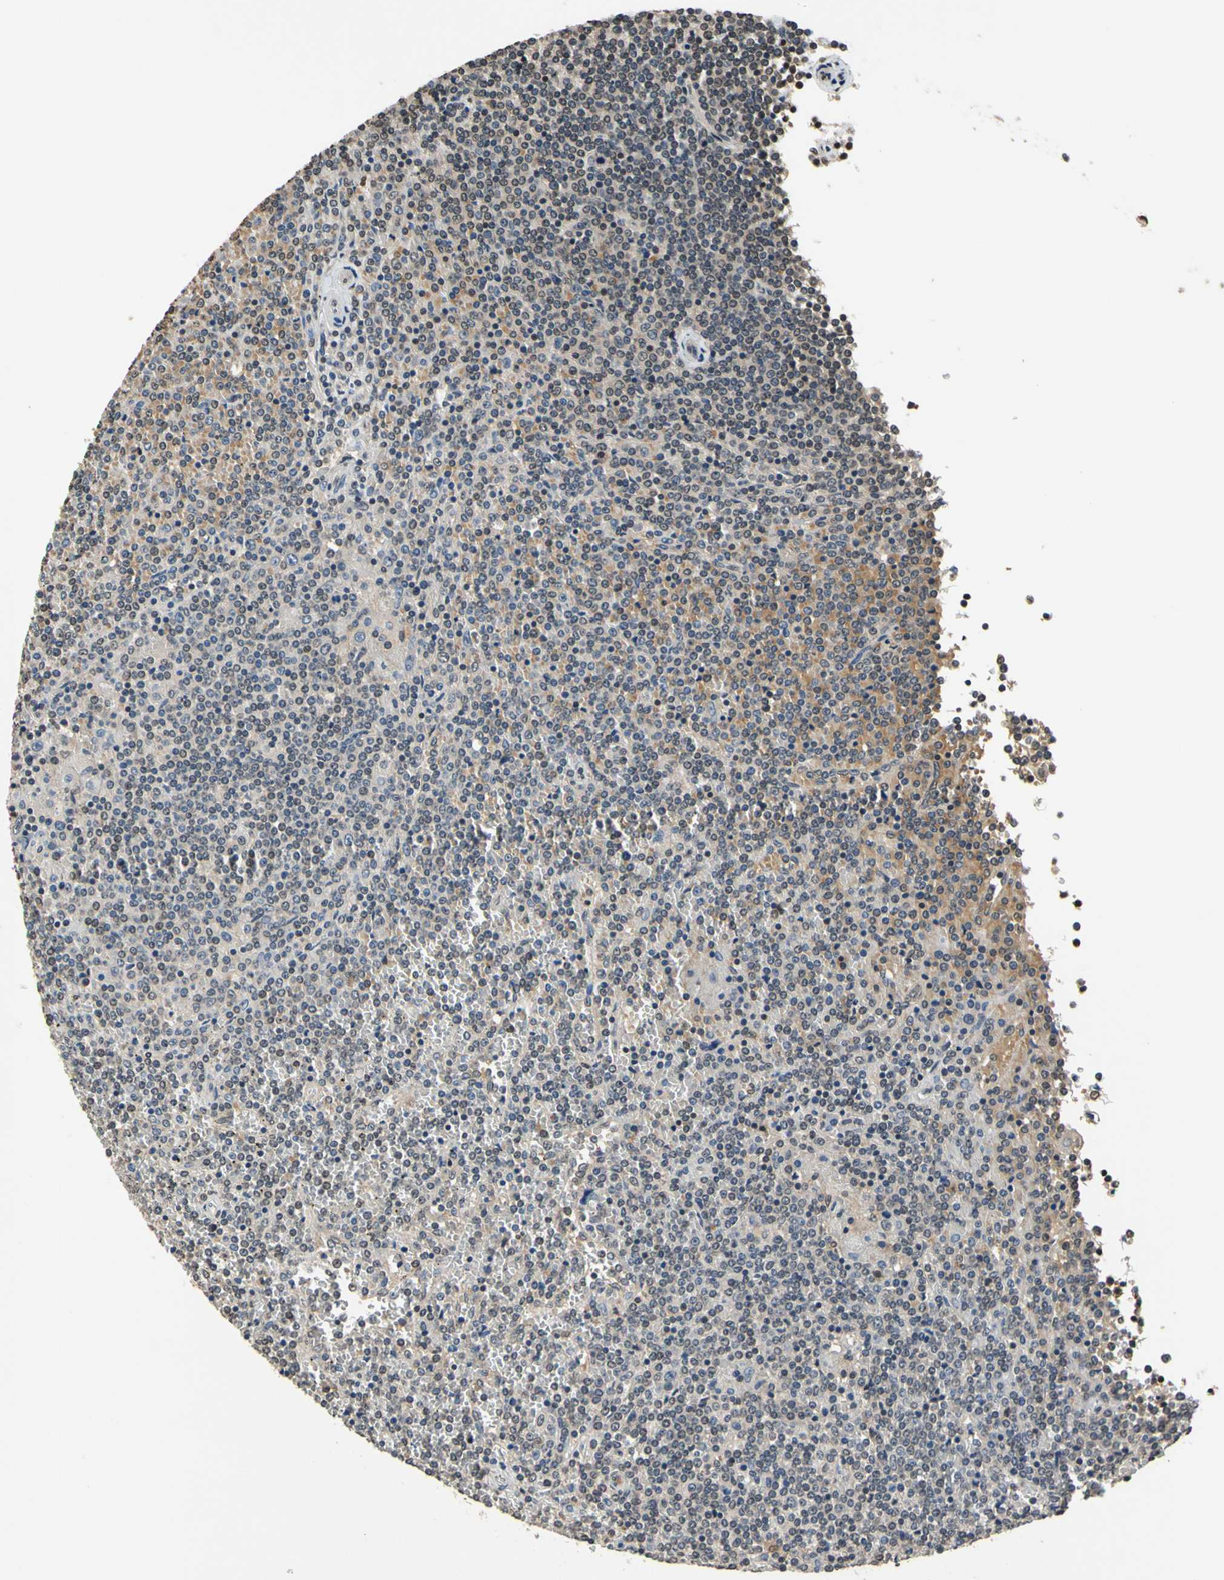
{"staining": {"intensity": "weak", "quantity": "25%-75%", "location": "cytoplasmic/membranous,nuclear"}, "tissue": "lymphoma", "cell_type": "Tumor cells", "image_type": "cancer", "snomed": [{"axis": "morphology", "description": "Malignant lymphoma, non-Hodgkin's type, Low grade"}, {"axis": "topography", "description": "Spleen"}], "caption": "Brown immunohistochemical staining in human low-grade malignant lymphoma, non-Hodgkin's type displays weak cytoplasmic/membranous and nuclear positivity in approximately 25%-75% of tumor cells.", "gene": "GCLC", "patient": {"sex": "female", "age": 19}}